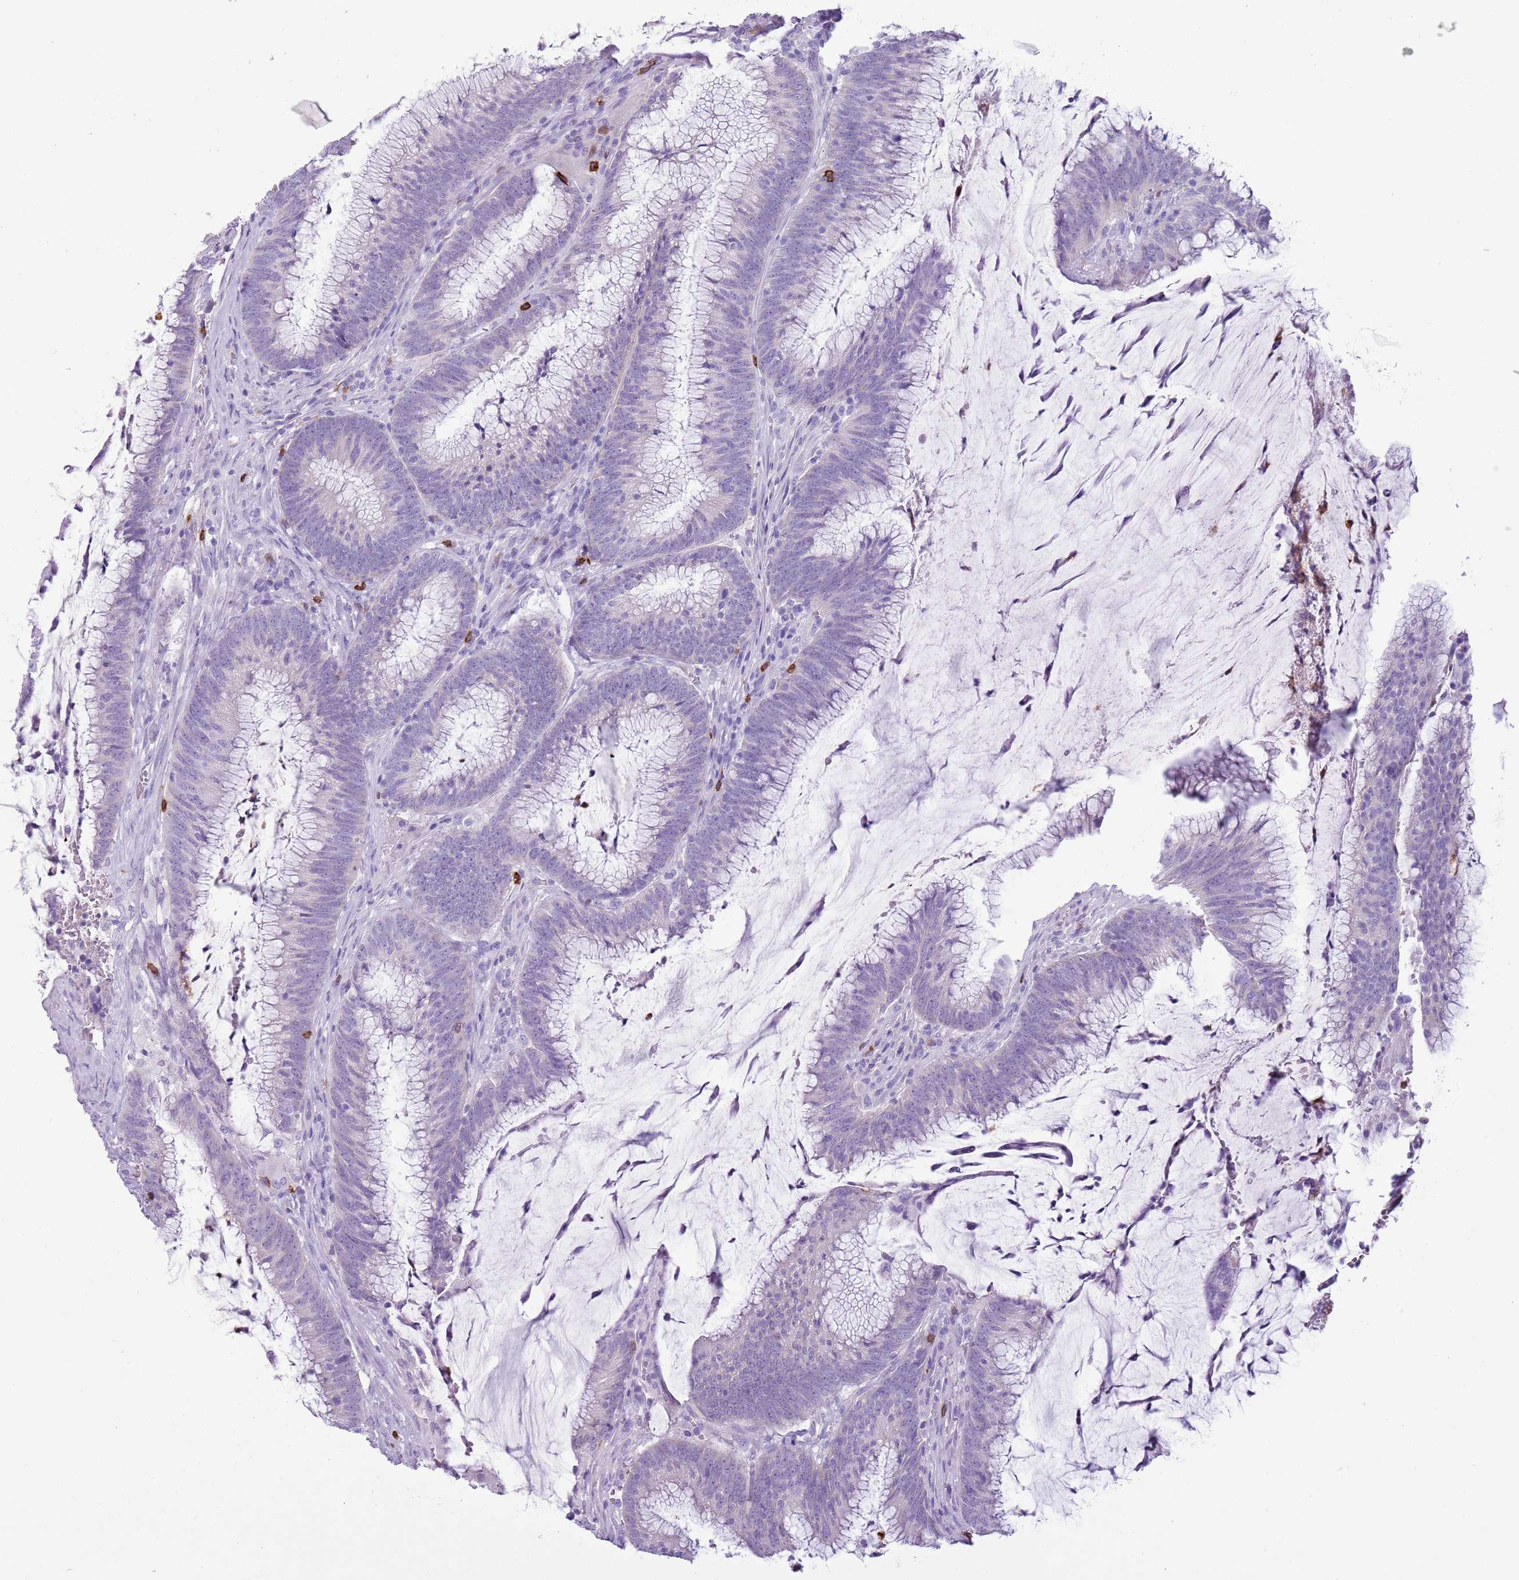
{"staining": {"intensity": "negative", "quantity": "none", "location": "none"}, "tissue": "colorectal cancer", "cell_type": "Tumor cells", "image_type": "cancer", "snomed": [{"axis": "morphology", "description": "Adenocarcinoma, NOS"}, {"axis": "topography", "description": "Rectum"}], "caption": "DAB immunohistochemical staining of human colorectal adenocarcinoma shows no significant positivity in tumor cells. (Brightfield microscopy of DAB (3,3'-diaminobenzidine) immunohistochemistry (IHC) at high magnification).", "gene": "CD177", "patient": {"sex": "female", "age": 77}}